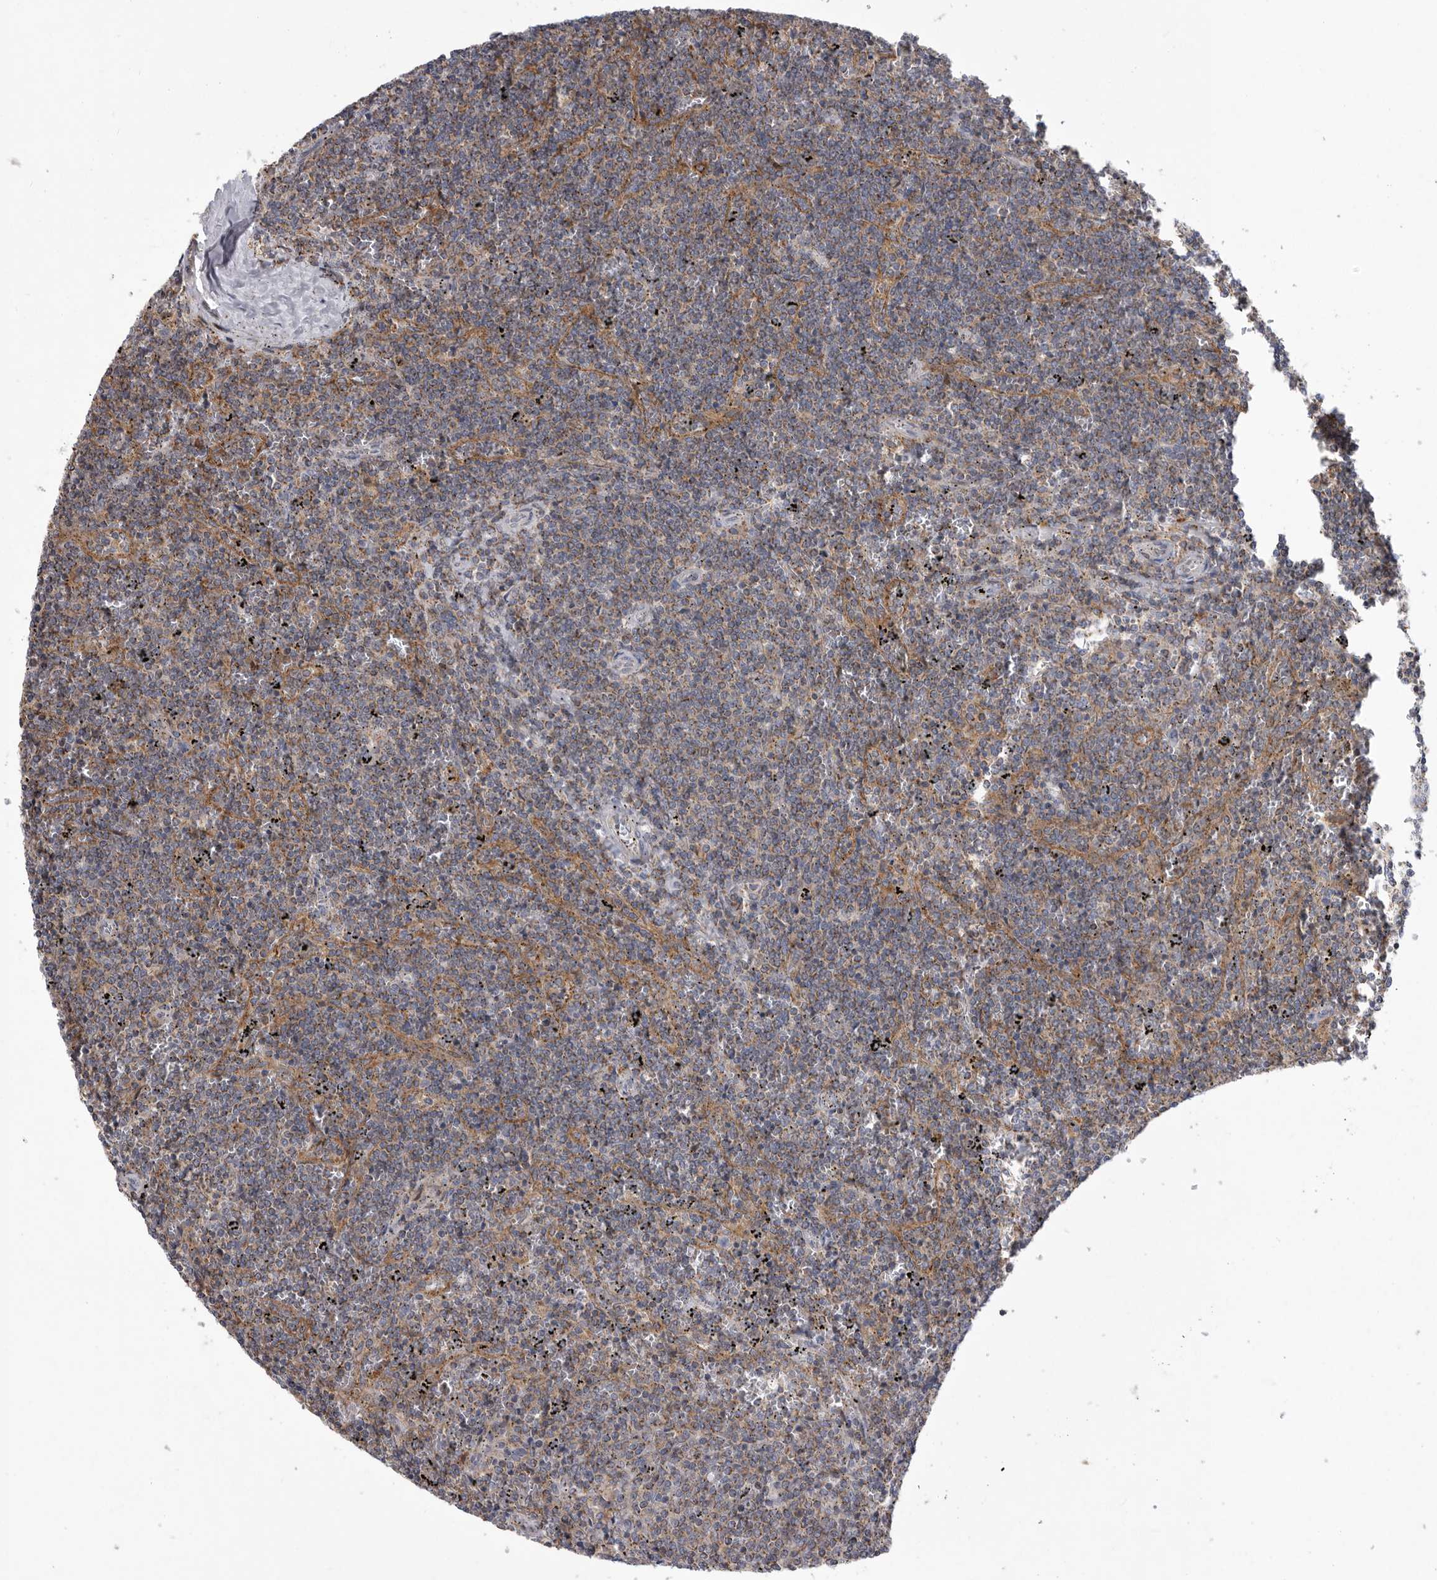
{"staining": {"intensity": "weak", "quantity": "25%-75%", "location": "cytoplasmic/membranous"}, "tissue": "lymphoma", "cell_type": "Tumor cells", "image_type": "cancer", "snomed": [{"axis": "morphology", "description": "Malignant lymphoma, non-Hodgkin's type, Low grade"}, {"axis": "topography", "description": "Spleen"}], "caption": "Immunohistochemical staining of lymphoma demonstrates weak cytoplasmic/membranous protein expression in approximately 25%-75% of tumor cells.", "gene": "MPZL1", "patient": {"sex": "female", "age": 50}}